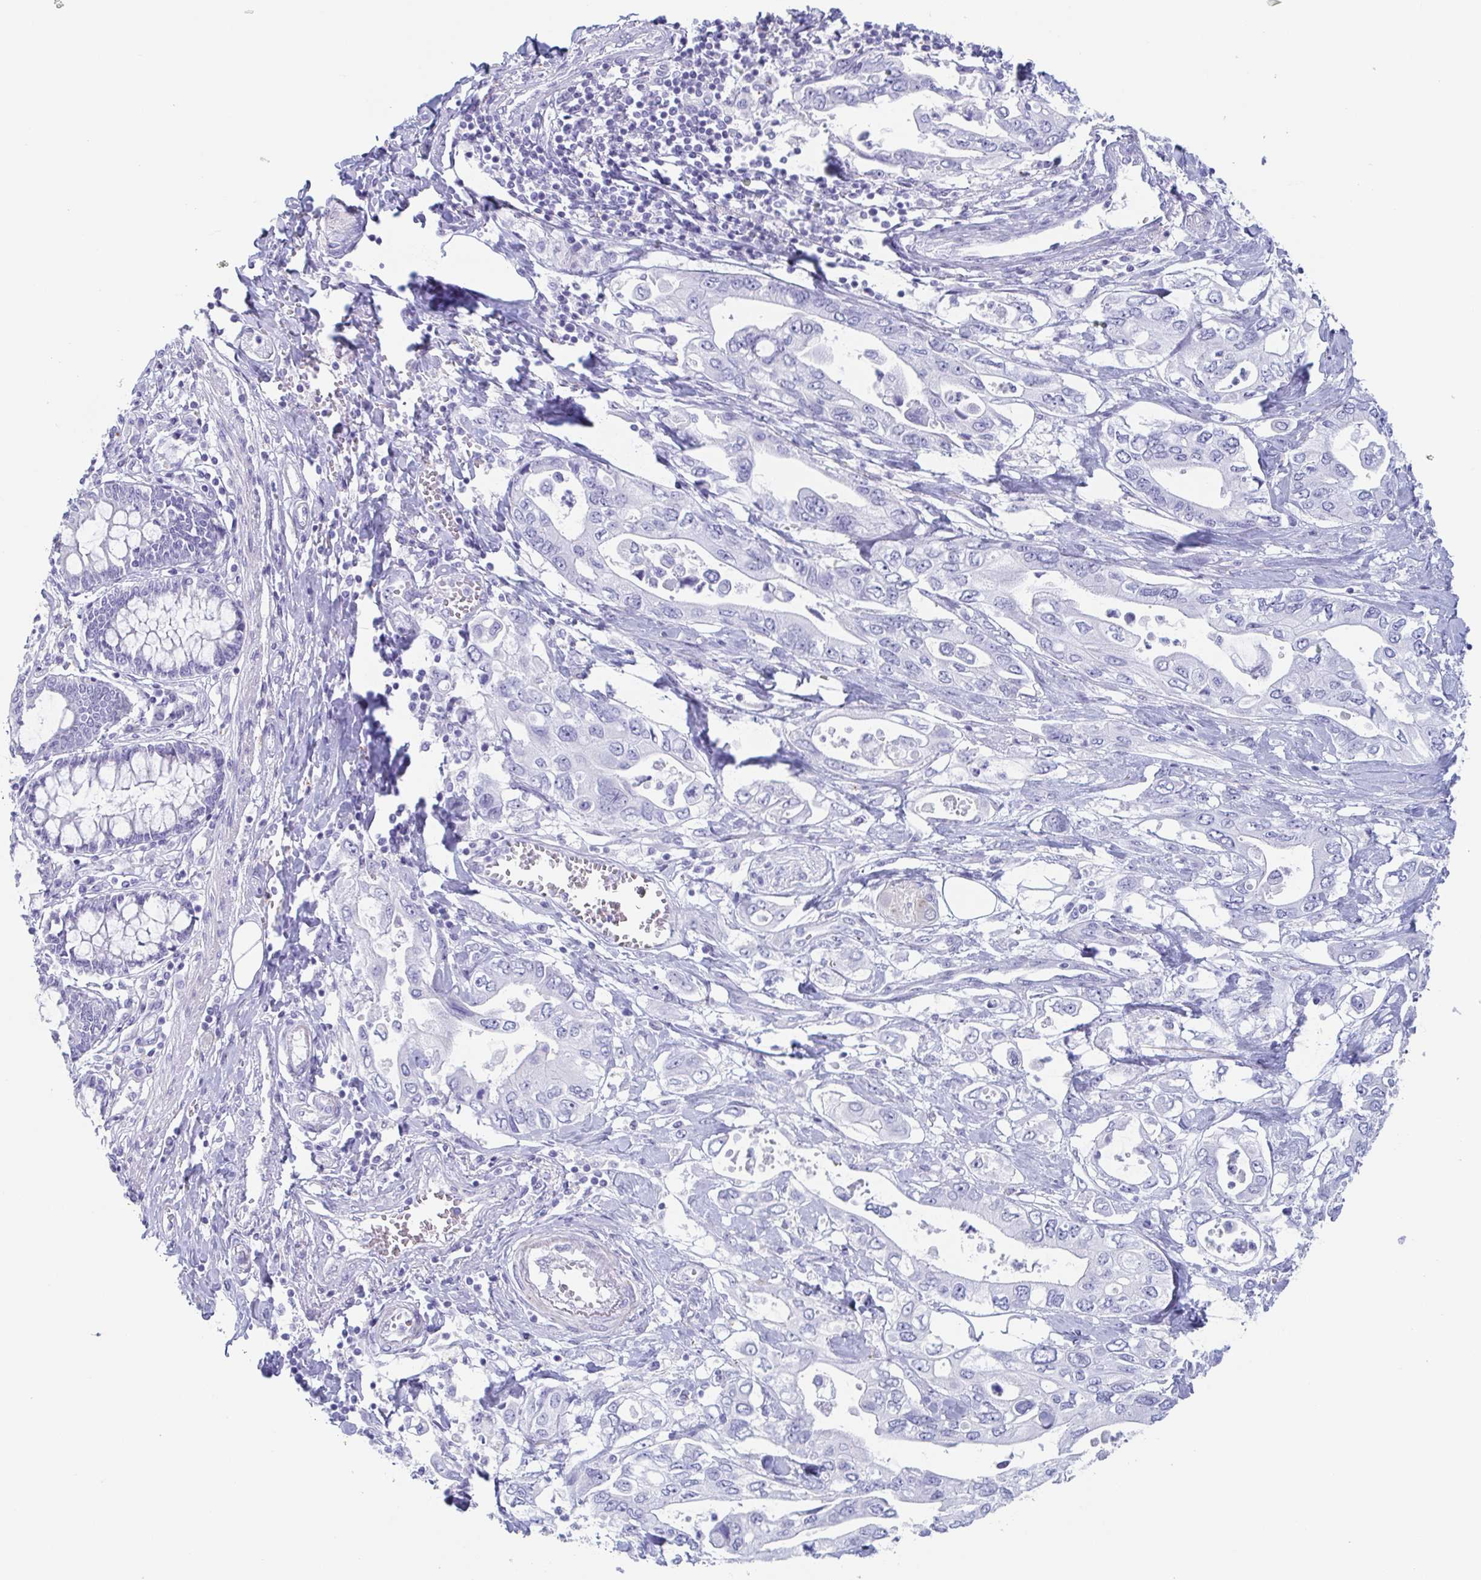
{"staining": {"intensity": "negative", "quantity": "none", "location": "none"}, "tissue": "pancreatic cancer", "cell_type": "Tumor cells", "image_type": "cancer", "snomed": [{"axis": "morphology", "description": "Adenocarcinoma, NOS"}, {"axis": "topography", "description": "Pancreas"}], "caption": "IHC of human pancreatic adenocarcinoma demonstrates no expression in tumor cells.", "gene": "TAGLN3", "patient": {"sex": "female", "age": 63}}